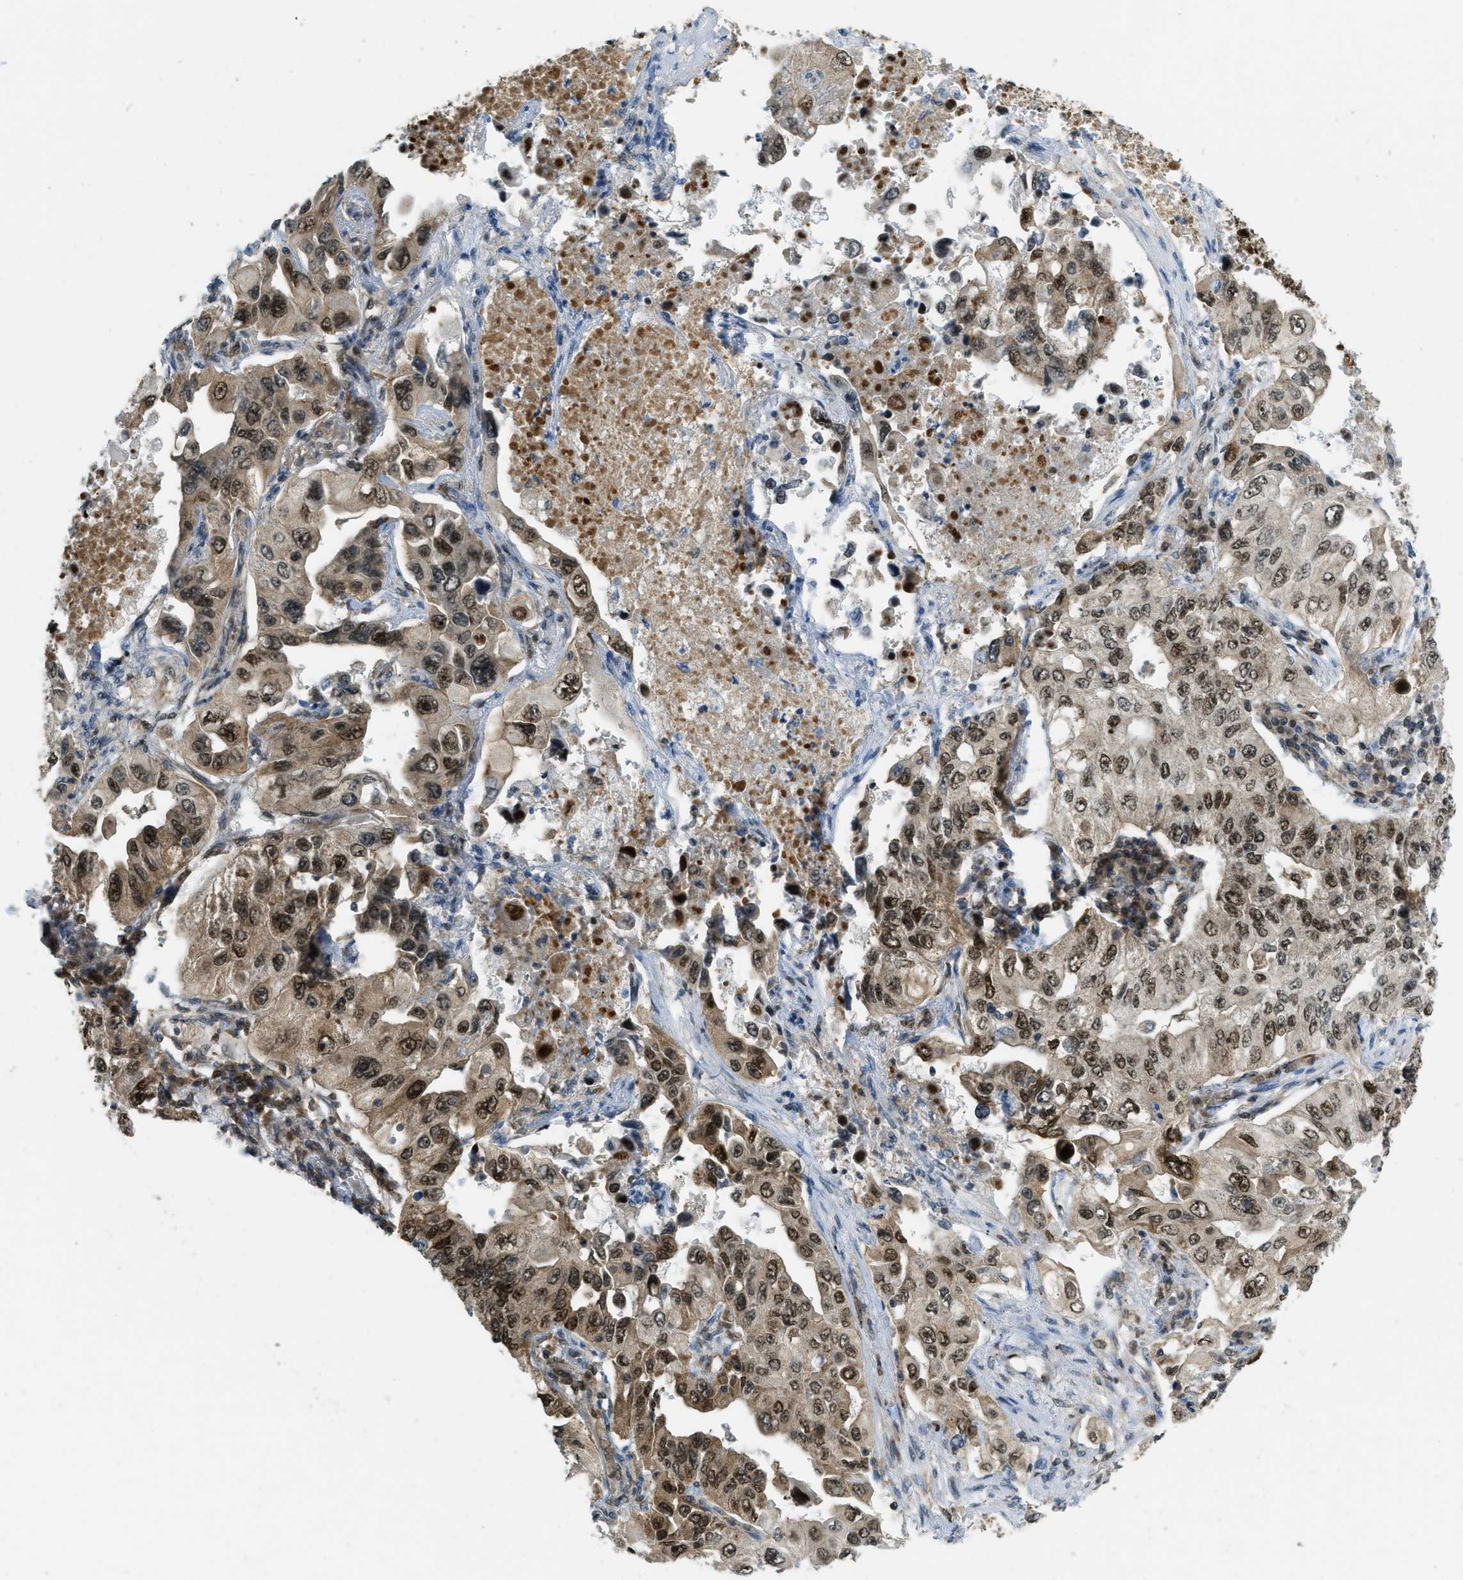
{"staining": {"intensity": "moderate", "quantity": ">75%", "location": "cytoplasmic/membranous,nuclear"}, "tissue": "lung cancer", "cell_type": "Tumor cells", "image_type": "cancer", "snomed": [{"axis": "morphology", "description": "Adenocarcinoma, NOS"}, {"axis": "topography", "description": "Lung"}], "caption": "DAB (3,3'-diaminobenzidine) immunohistochemical staining of adenocarcinoma (lung) demonstrates moderate cytoplasmic/membranous and nuclear protein positivity in approximately >75% of tumor cells. Using DAB (3,3'-diaminobenzidine) (brown) and hematoxylin (blue) stains, captured at high magnification using brightfield microscopy.", "gene": "TNPO1", "patient": {"sex": "male", "age": 84}}